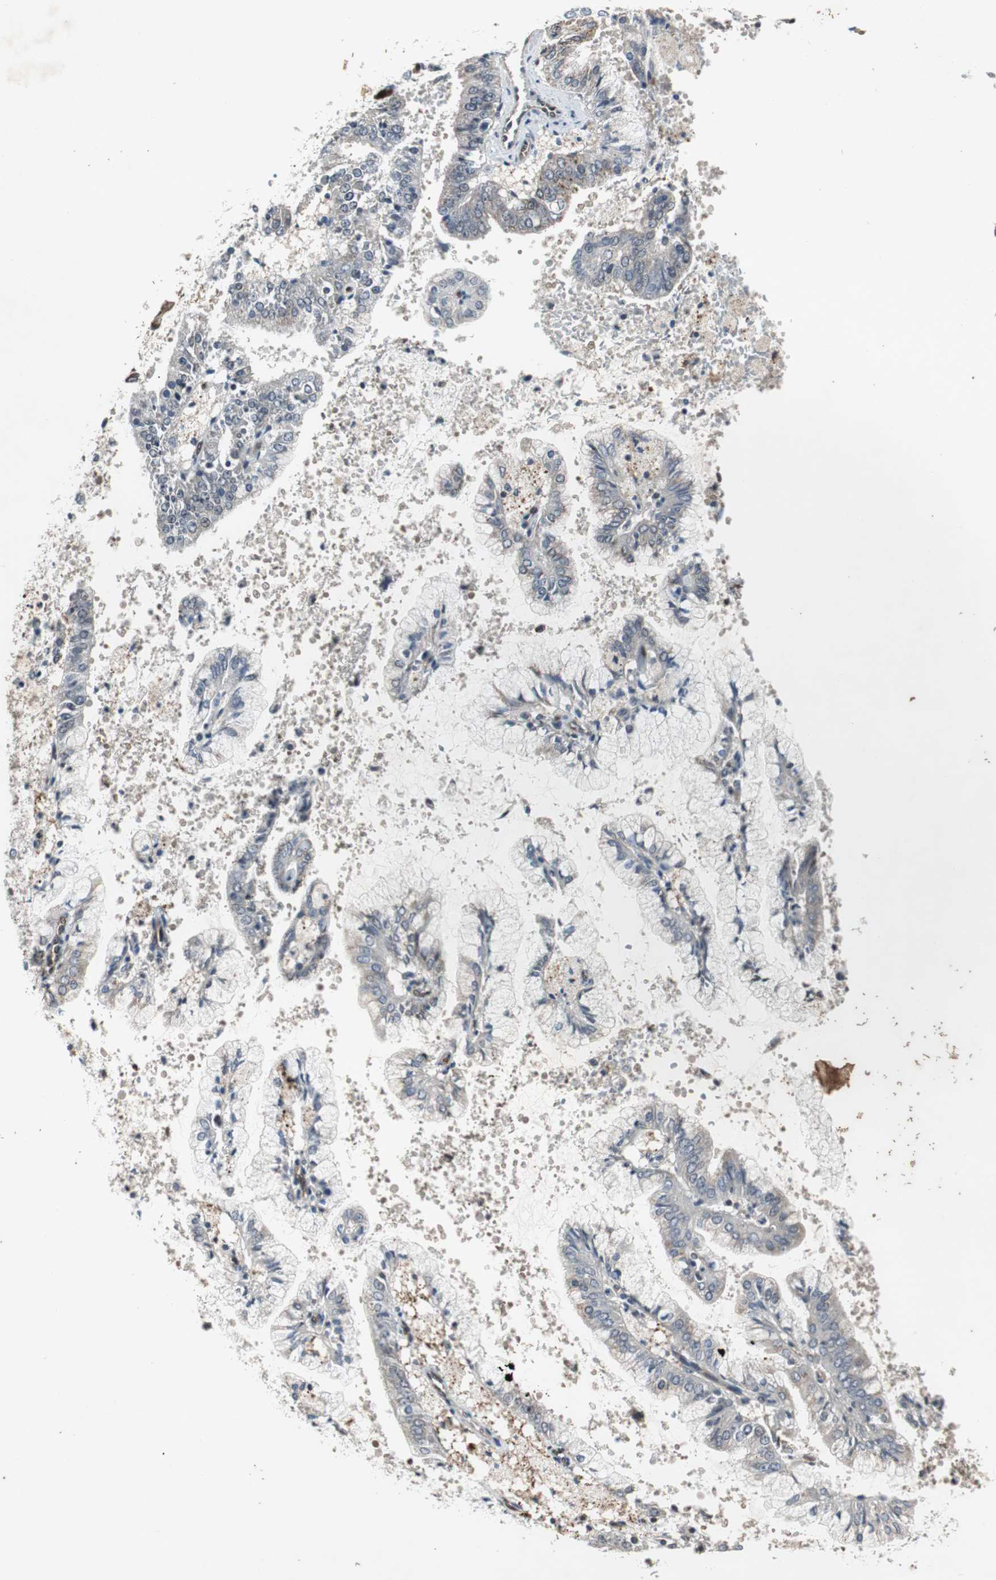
{"staining": {"intensity": "negative", "quantity": "none", "location": "none"}, "tissue": "endometrial cancer", "cell_type": "Tumor cells", "image_type": "cancer", "snomed": [{"axis": "morphology", "description": "Adenocarcinoma, NOS"}, {"axis": "topography", "description": "Endometrium"}], "caption": "A high-resolution photomicrograph shows immunohistochemistry staining of endometrial cancer (adenocarcinoma), which reveals no significant expression in tumor cells.", "gene": "SMAD1", "patient": {"sex": "female", "age": 63}}